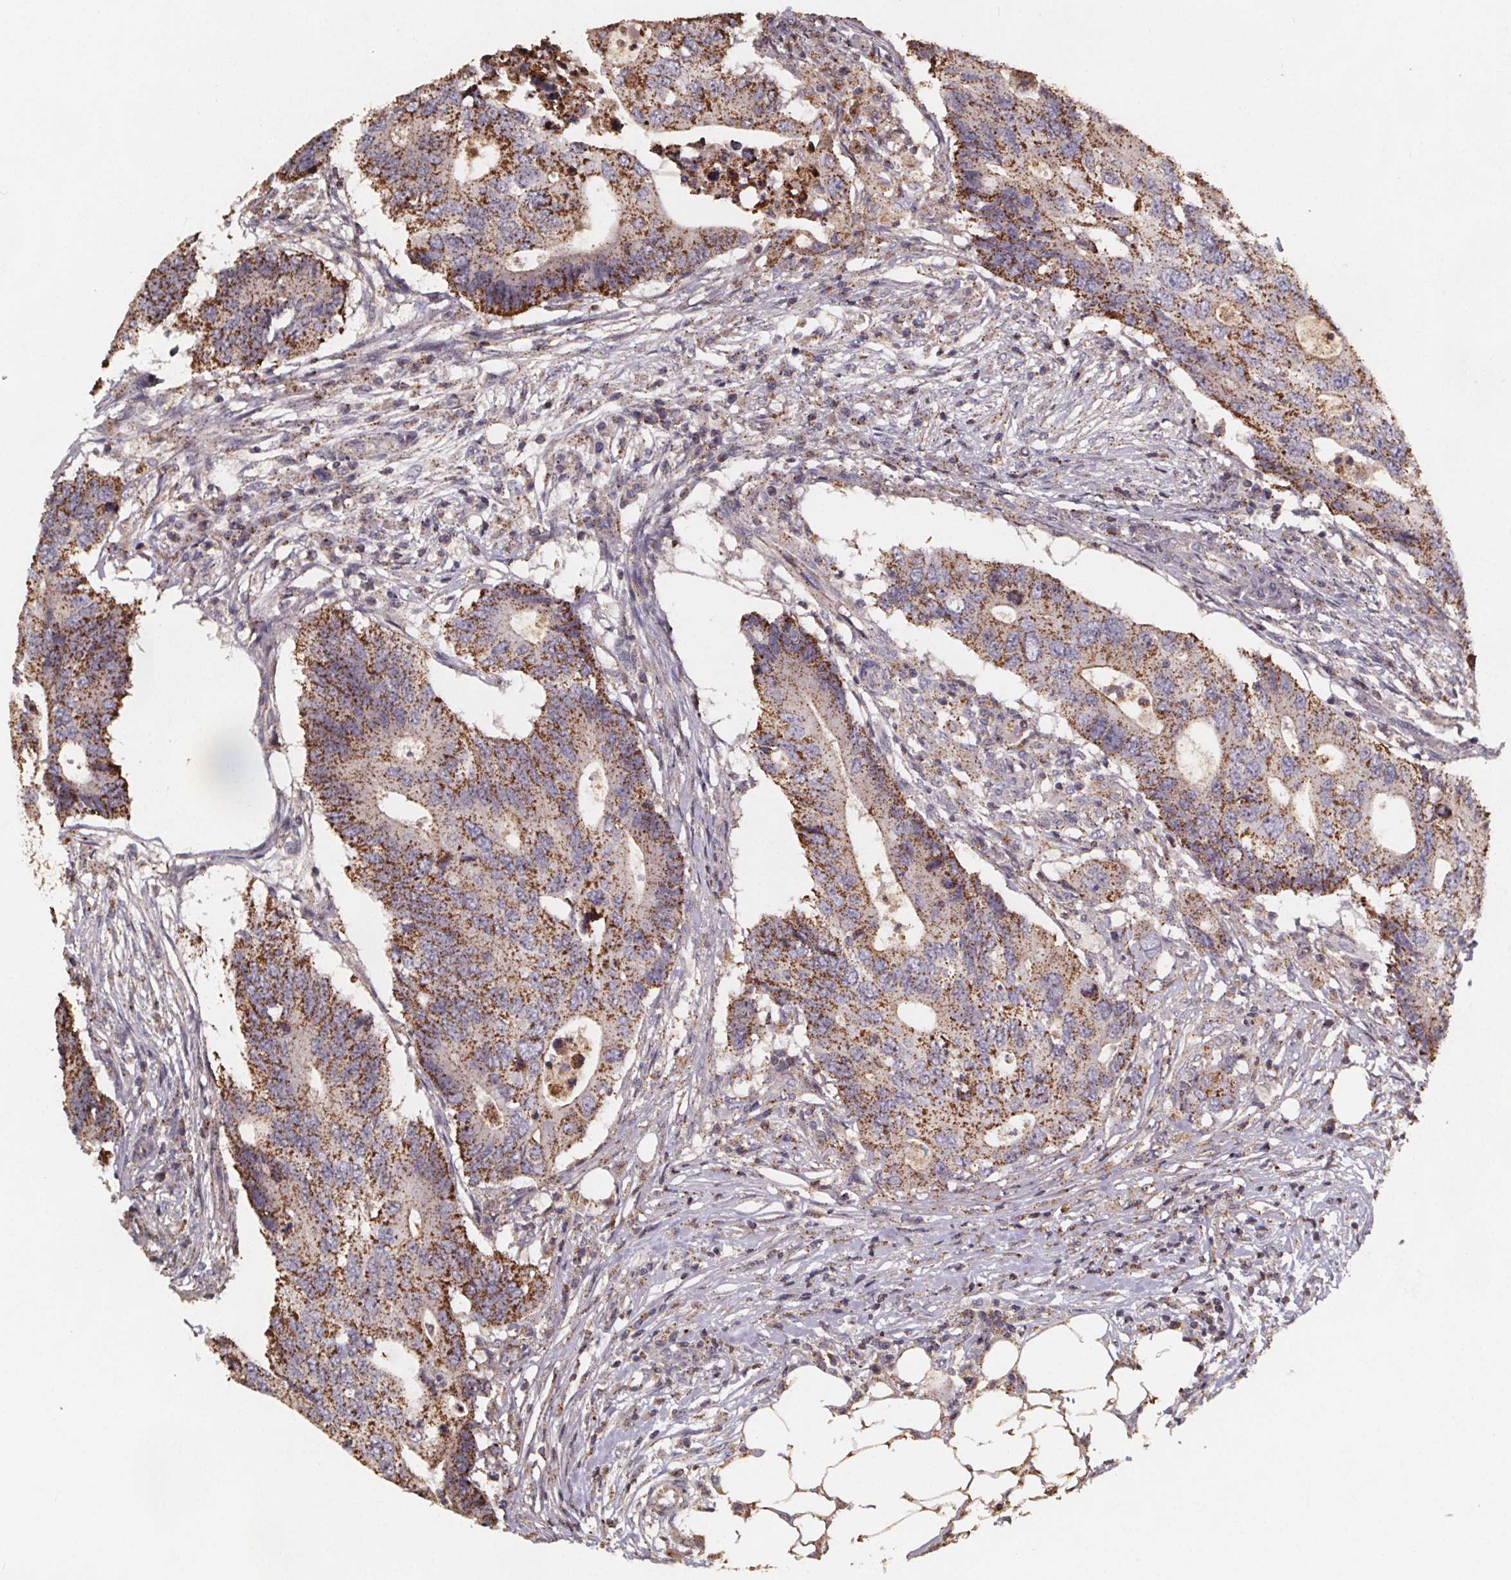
{"staining": {"intensity": "moderate", "quantity": ">75%", "location": "cytoplasmic/membranous"}, "tissue": "colorectal cancer", "cell_type": "Tumor cells", "image_type": "cancer", "snomed": [{"axis": "morphology", "description": "Adenocarcinoma, NOS"}, {"axis": "topography", "description": "Colon"}], "caption": "The histopathology image reveals immunohistochemical staining of colorectal adenocarcinoma. There is moderate cytoplasmic/membranous expression is seen in approximately >75% of tumor cells.", "gene": "ZNF879", "patient": {"sex": "male", "age": 71}}